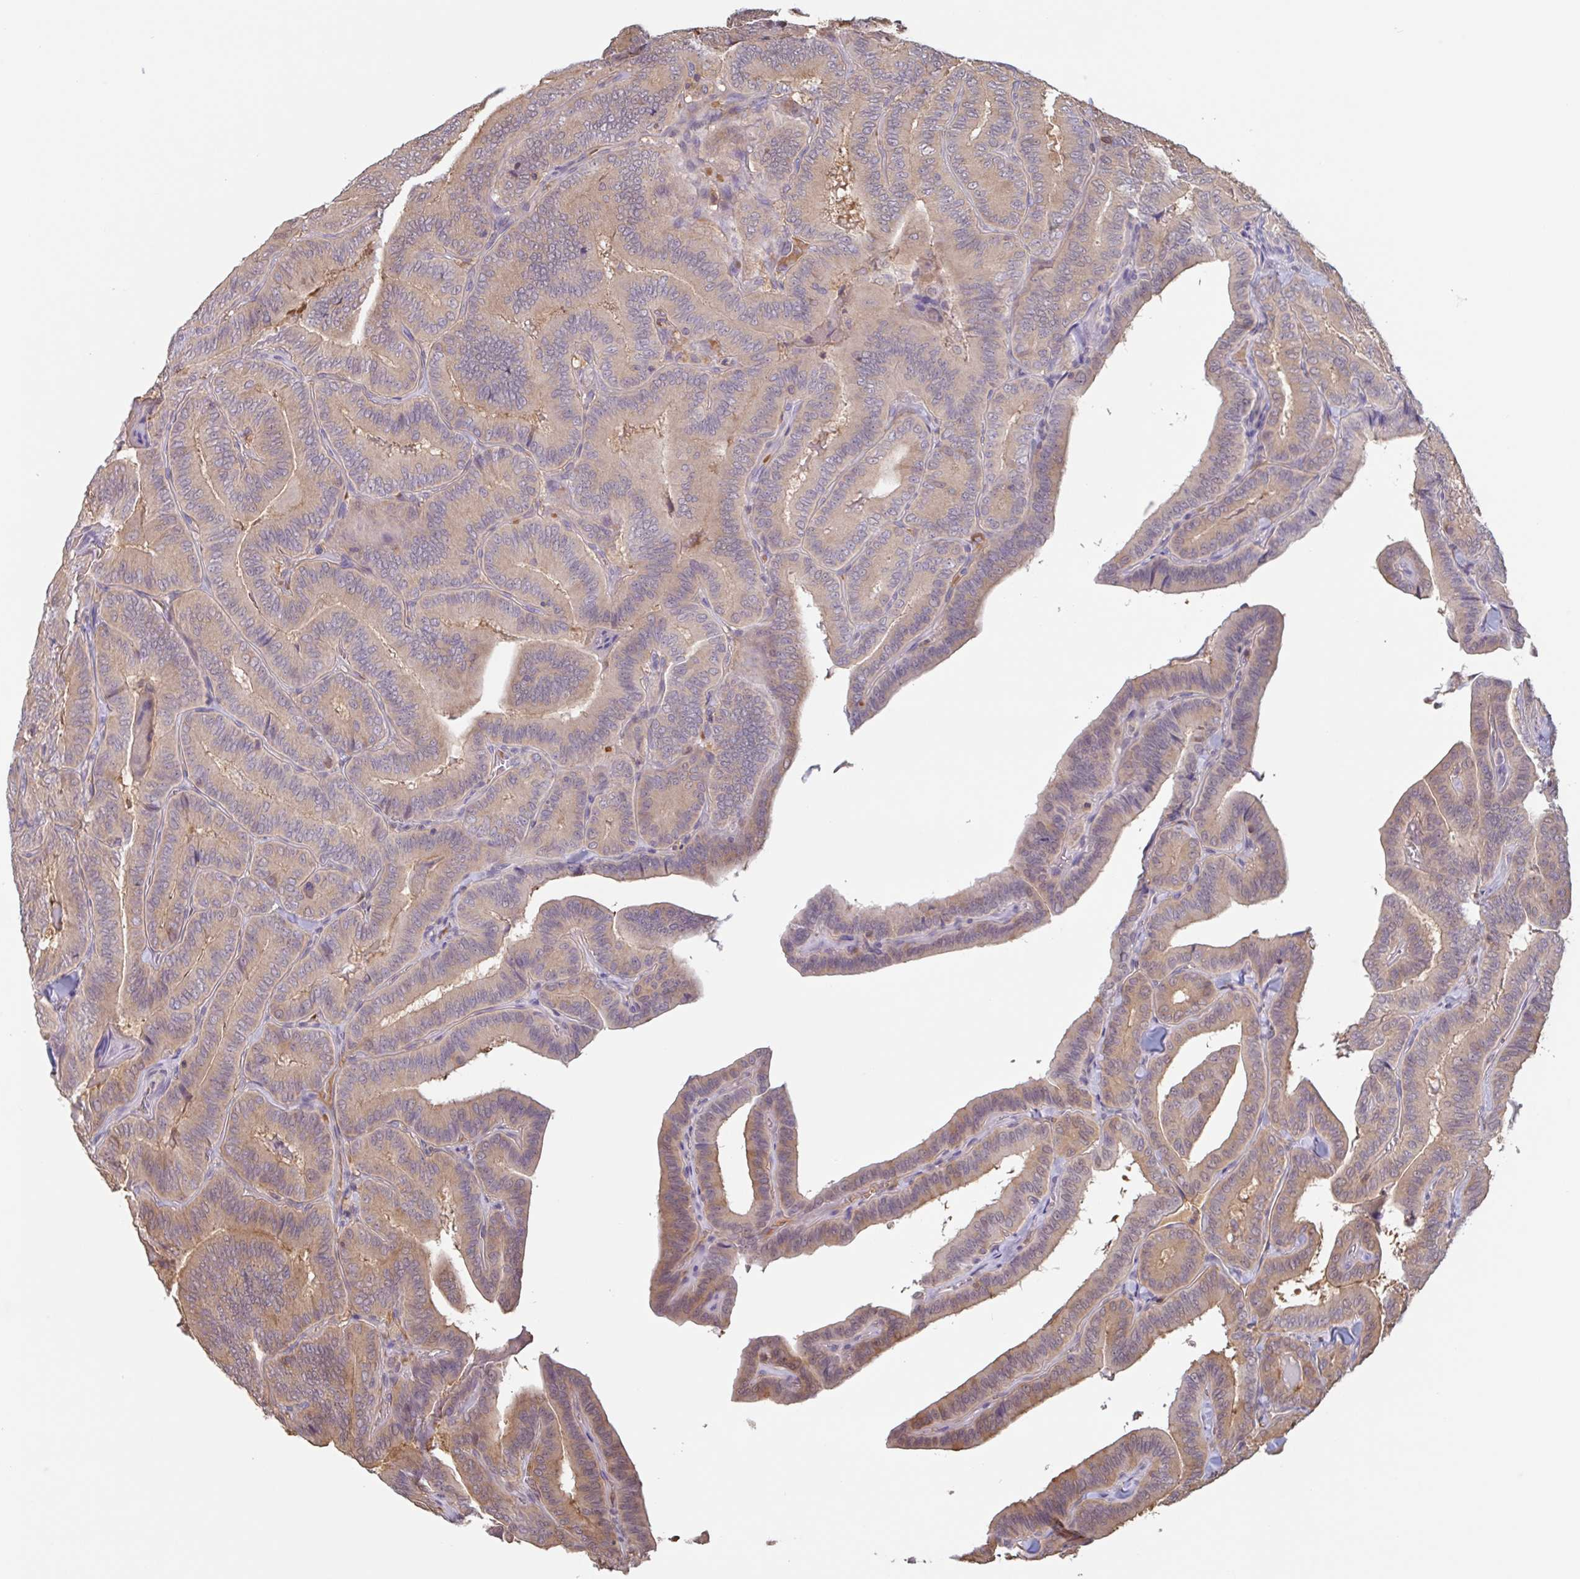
{"staining": {"intensity": "moderate", "quantity": ">75%", "location": "cytoplasmic/membranous"}, "tissue": "thyroid cancer", "cell_type": "Tumor cells", "image_type": "cancer", "snomed": [{"axis": "morphology", "description": "Papillary adenocarcinoma, NOS"}, {"axis": "topography", "description": "Thyroid gland"}], "caption": "Tumor cells show medium levels of moderate cytoplasmic/membranous staining in approximately >75% of cells in papillary adenocarcinoma (thyroid).", "gene": "OTOP2", "patient": {"sex": "male", "age": 61}}